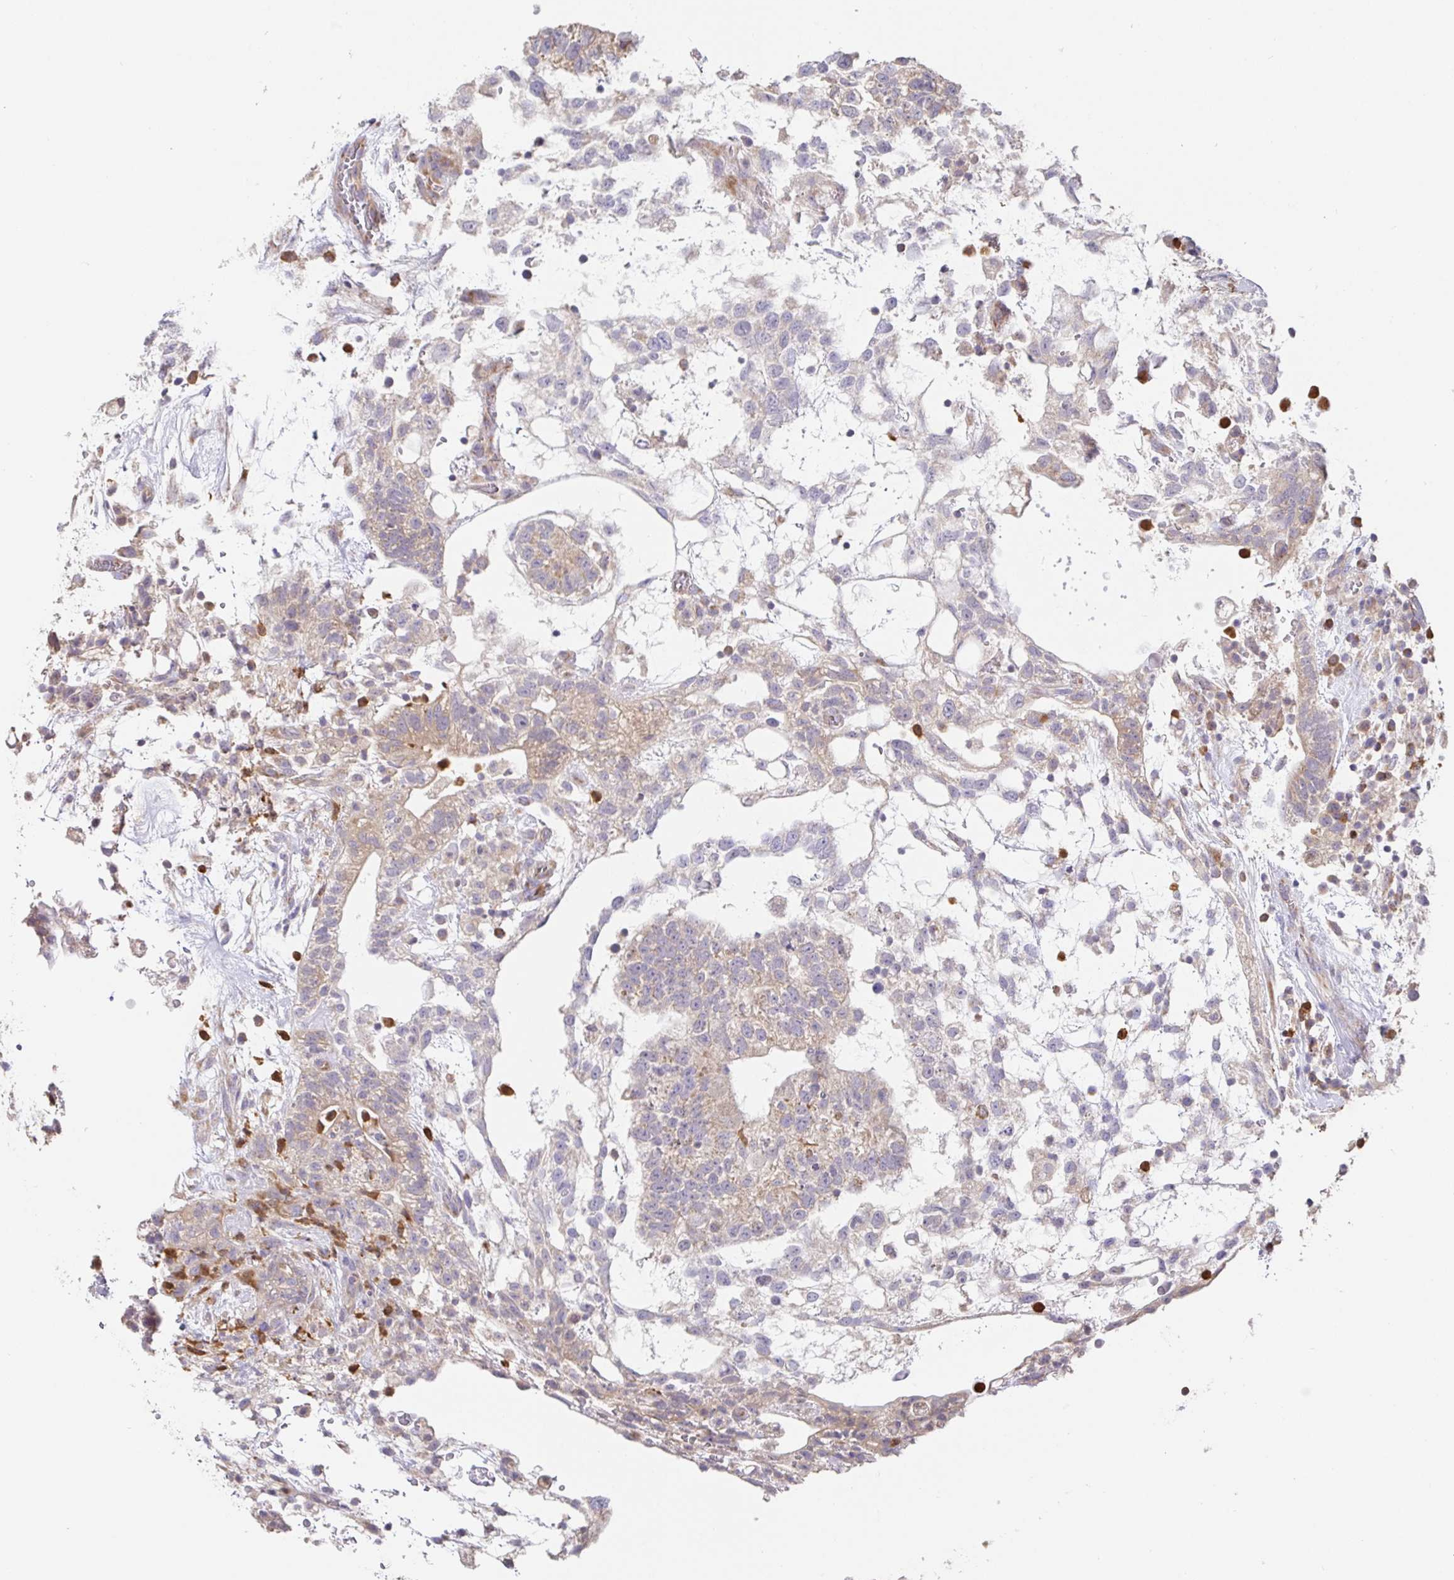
{"staining": {"intensity": "weak", "quantity": "25%-75%", "location": "cytoplasmic/membranous"}, "tissue": "testis cancer", "cell_type": "Tumor cells", "image_type": "cancer", "snomed": [{"axis": "morphology", "description": "Normal tissue, NOS"}, {"axis": "morphology", "description": "Carcinoma, Embryonal, NOS"}, {"axis": "topography", "description": "Testis"}], "caption": "Protein analysis of embryonal carcinoma (testis) tissue shows weak cytoplasmic/membranous positivity in approximately 25%-75% of tumor cells.", "gene": "PDPK1", "patient": {"sex": "male", "age": 32}}